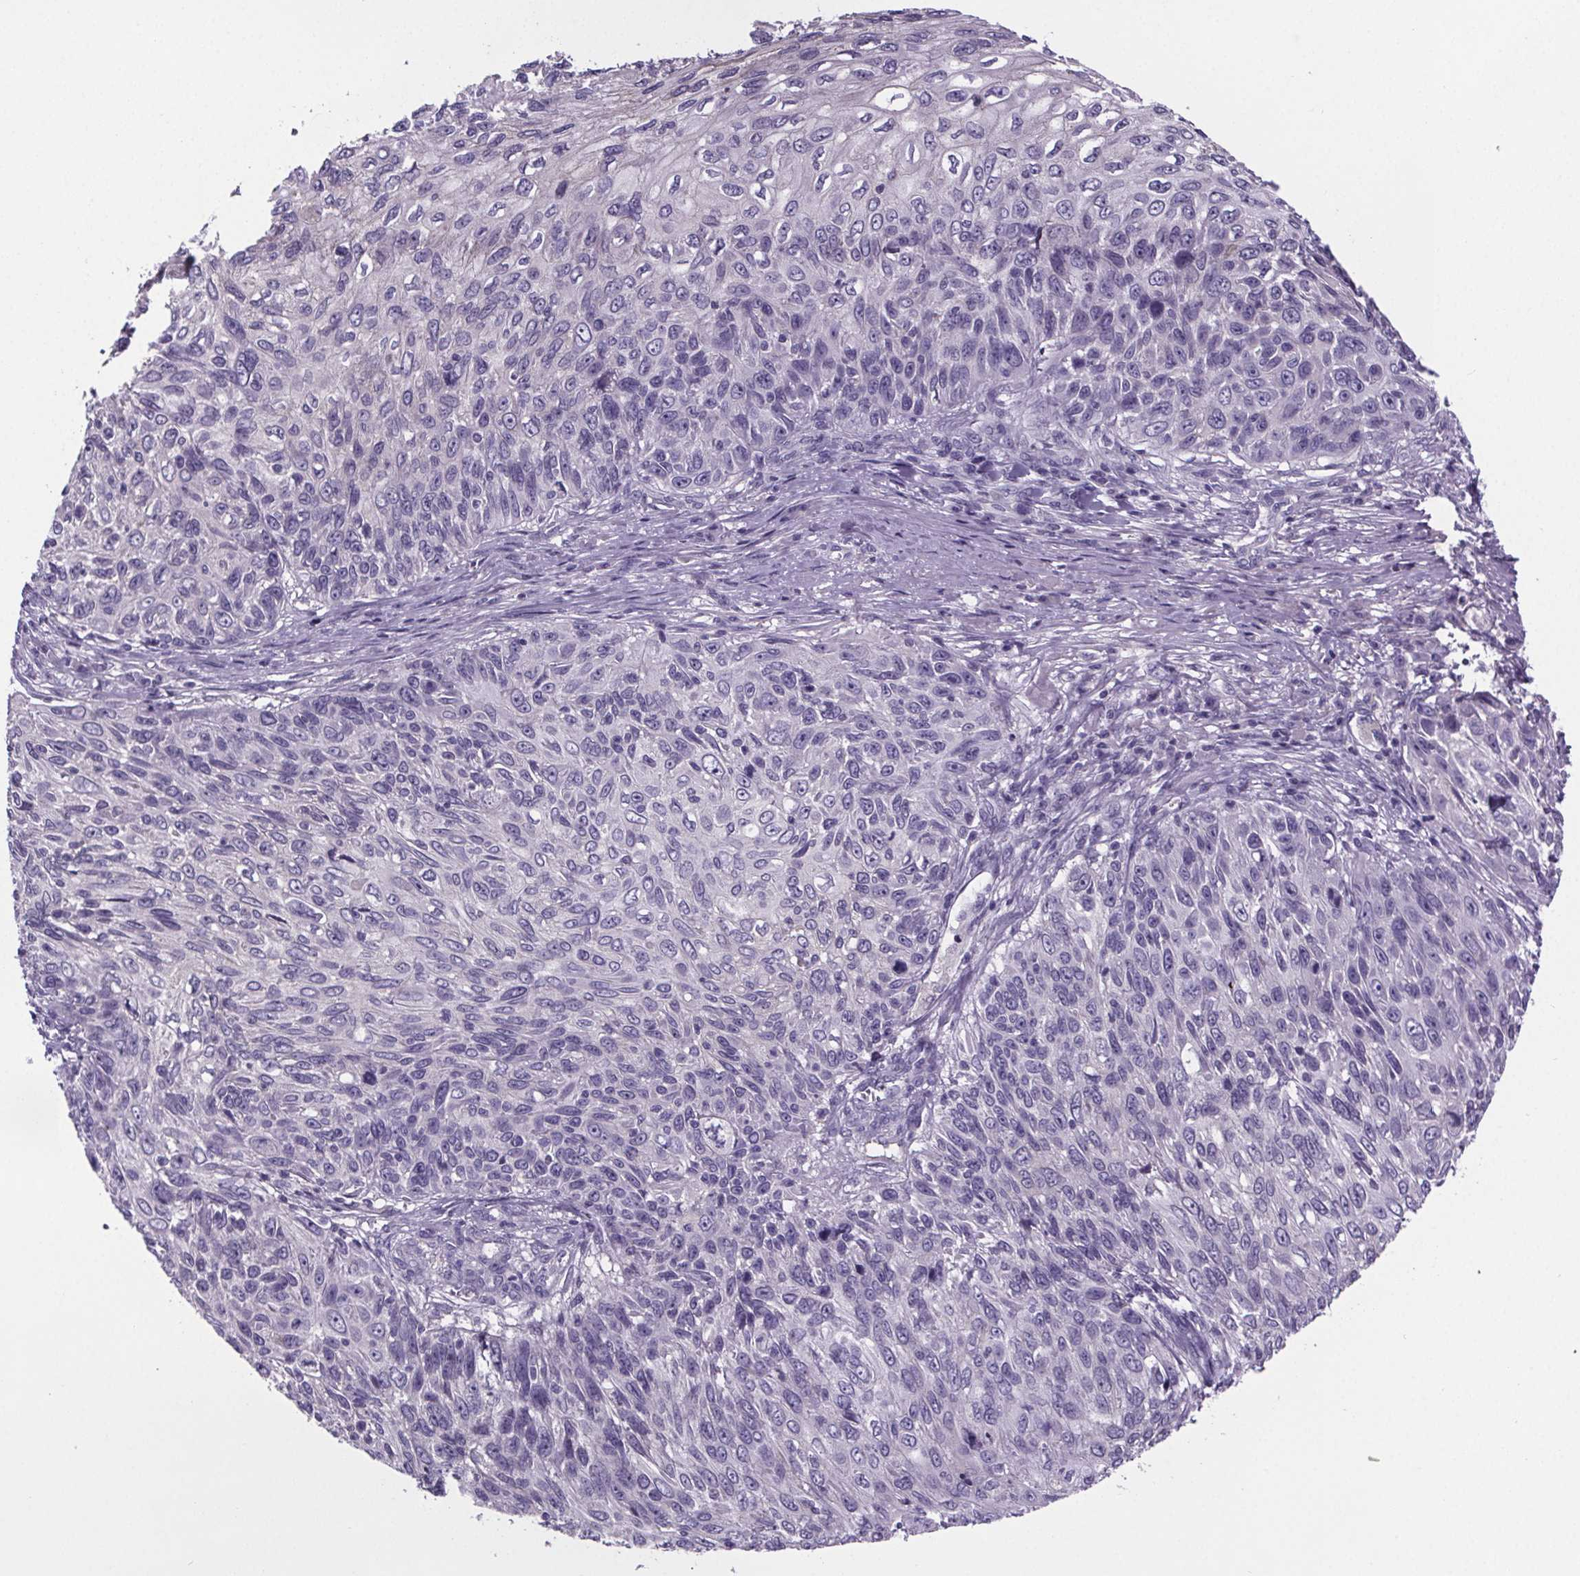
{"staining": {"intensity": "negative", "quantity": "none", "location": "none"}, "tissue": "skin cancer", "cell_type": "Tumor cells", "image_type": "cancer", "snomed": [{"axis": "morphology", "description": "Squamous cell carcinoma, NOS"}, {"axis": "topography", "description": "Skin"}], "caption": "Image shows no significant protein expression in tumor cells of skin cancer. Nuclei are stained in blue.", "gene": "CUBN", "patient": {"sex": "male", "age": 92}}